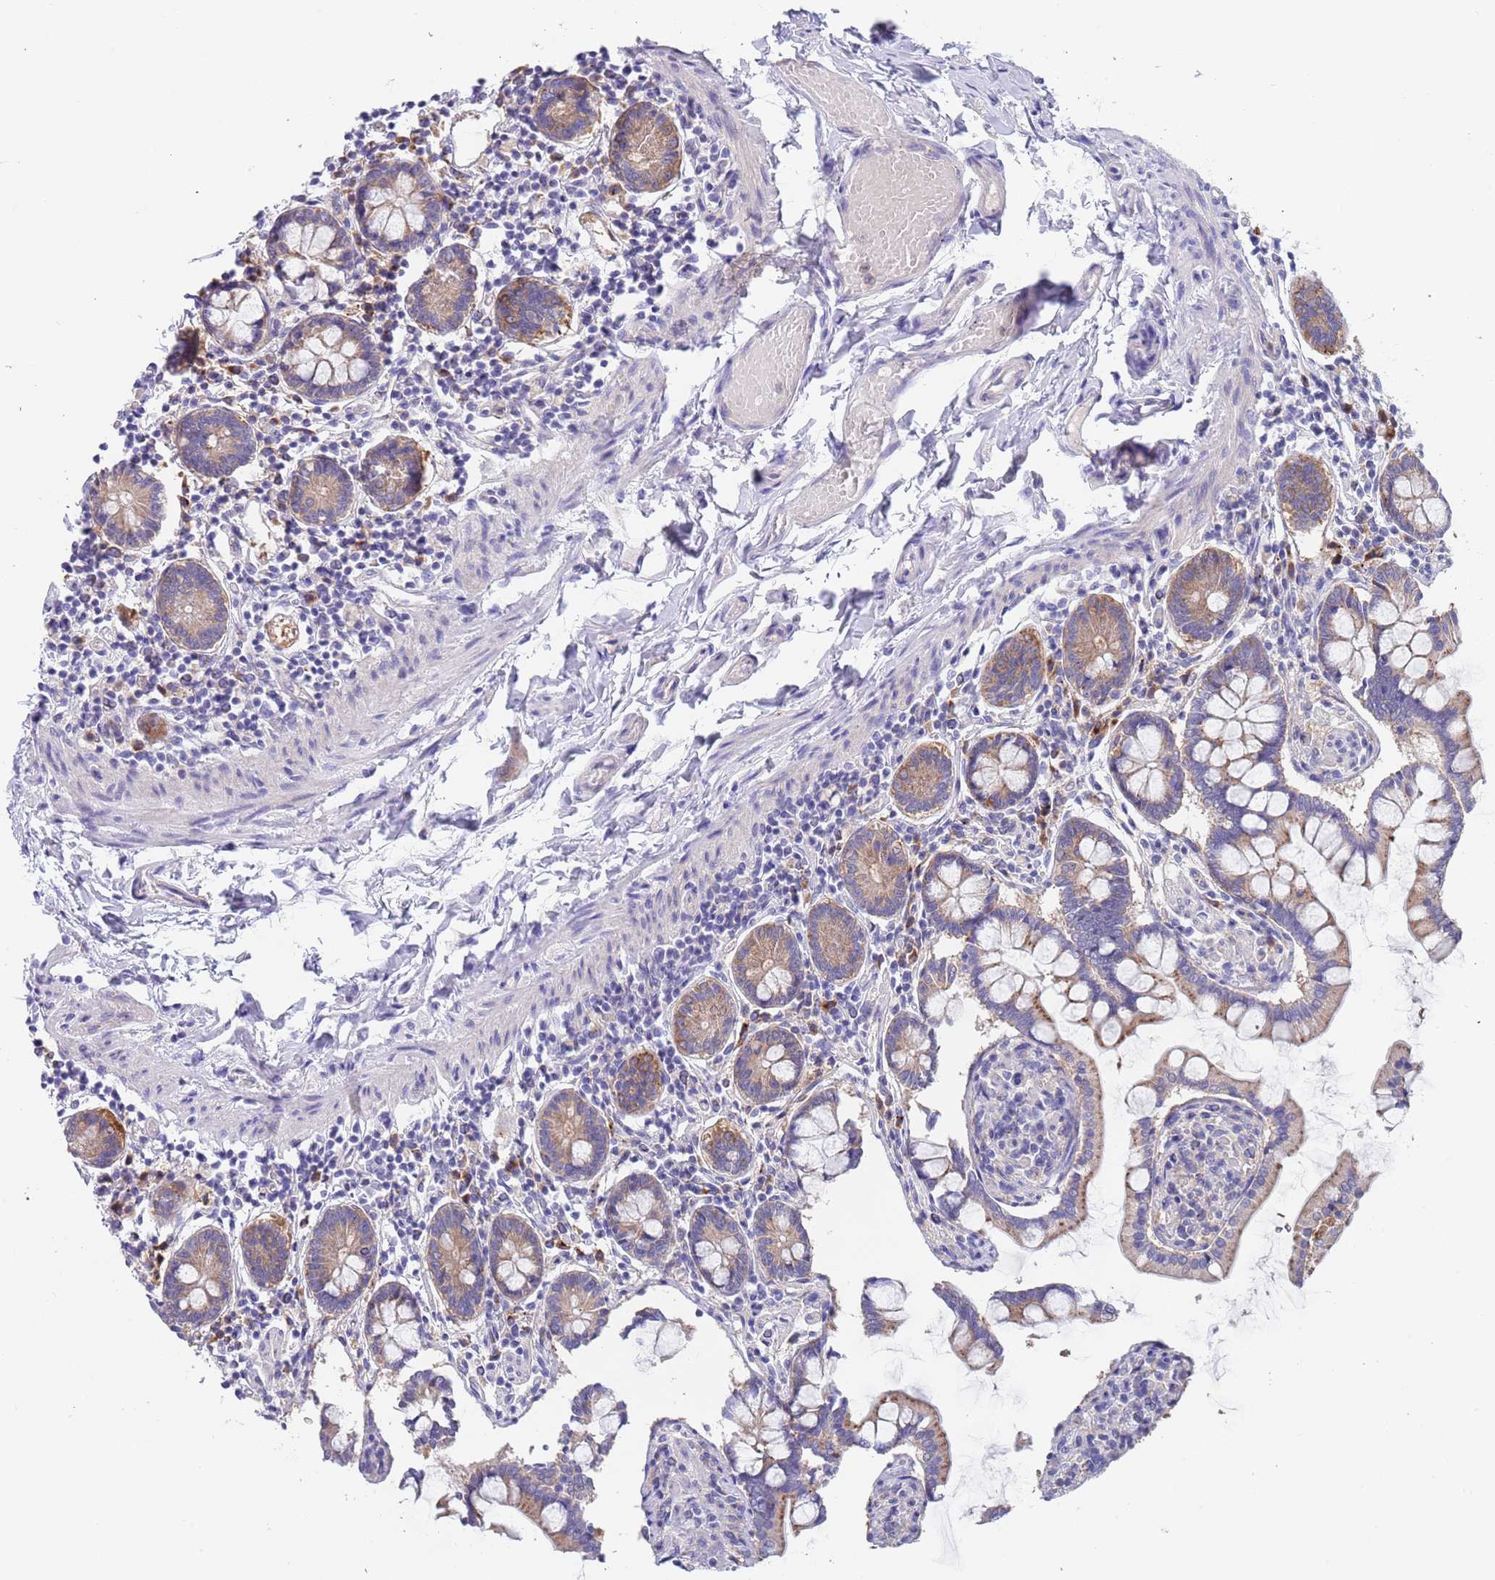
{"staining": {"intensity": "weak", "quantity": ">75%", "location": "cytoplasmic/membranous"}, "tissue": "small intestine", "cell_type": "Glandular cells", "image_type": "normal", "snomed": [{"axis": "morphology", "description": "Normal tissue, NOS"}, {"axis": "topography", "description": "Small intestine"}], "caption": "Immunohistochemical staining of normal small intestine shows low levels of weak cytoplasmic/membranous positivity in about >75% of glandular cells.", "gene": "TYW1B", "patient": {"sex": "male", "age": 41}}